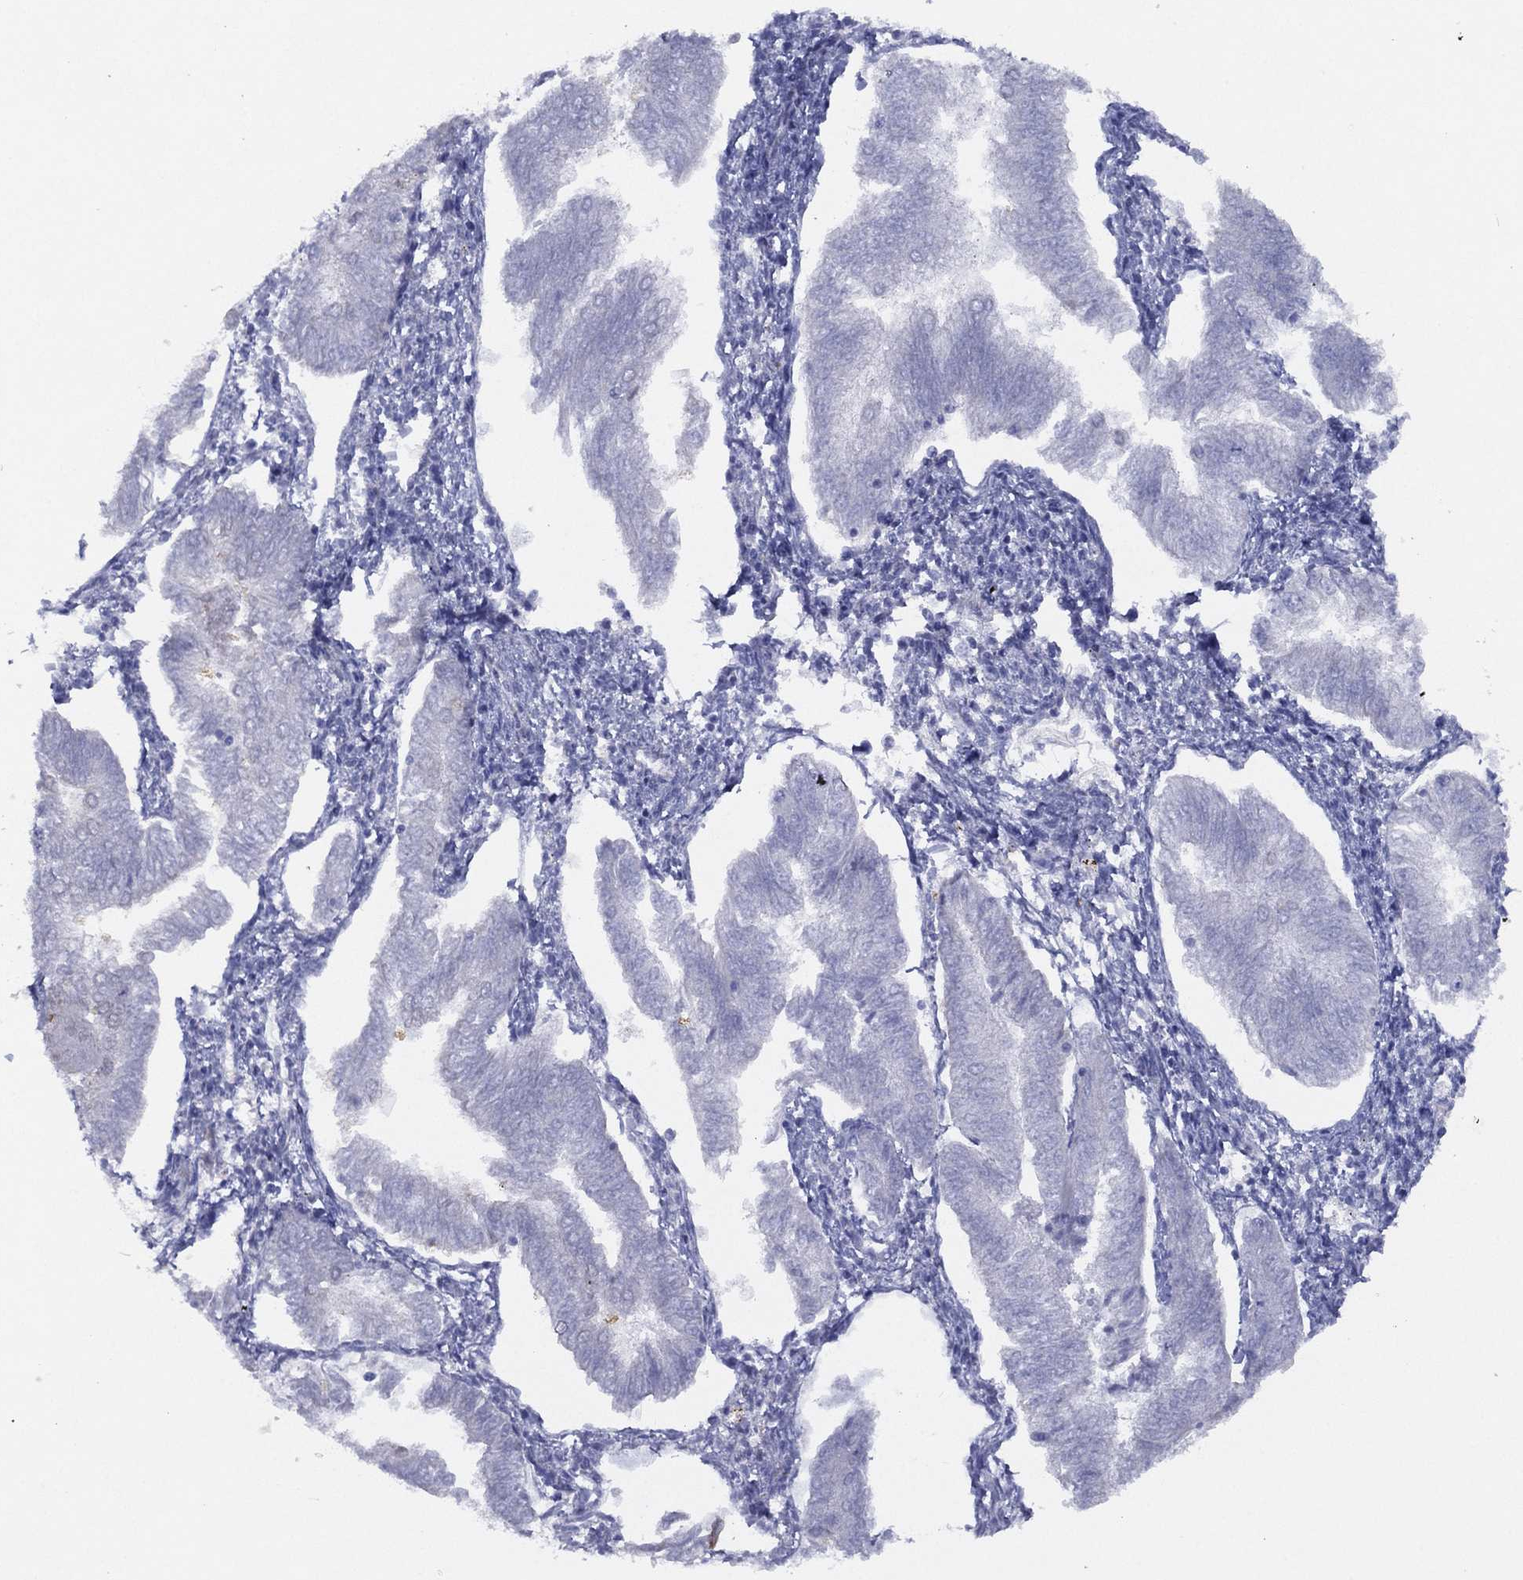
{"staining": {"intensity": "negative", "quantity": "none", "location": "none"}, "tissue": "endometrial cancer", "cell_type": "Tumor cells", "image_type": "cancer", "snomed": [{"axis": "morphology", "description": "Adenocarcinoma, NOS"}, {"axis": "topography", "description": "Endometrium"}], "caption": "This photomicrograph is of endometrial adenocarcinoma stained with immunohistochemistry (IHC) to label a protein in brown with the nuclei are counter-stained blue. There is no expression in tumor cells.", "gene": "ZNF223", "patient": {"sex": "female", "age": 53}}